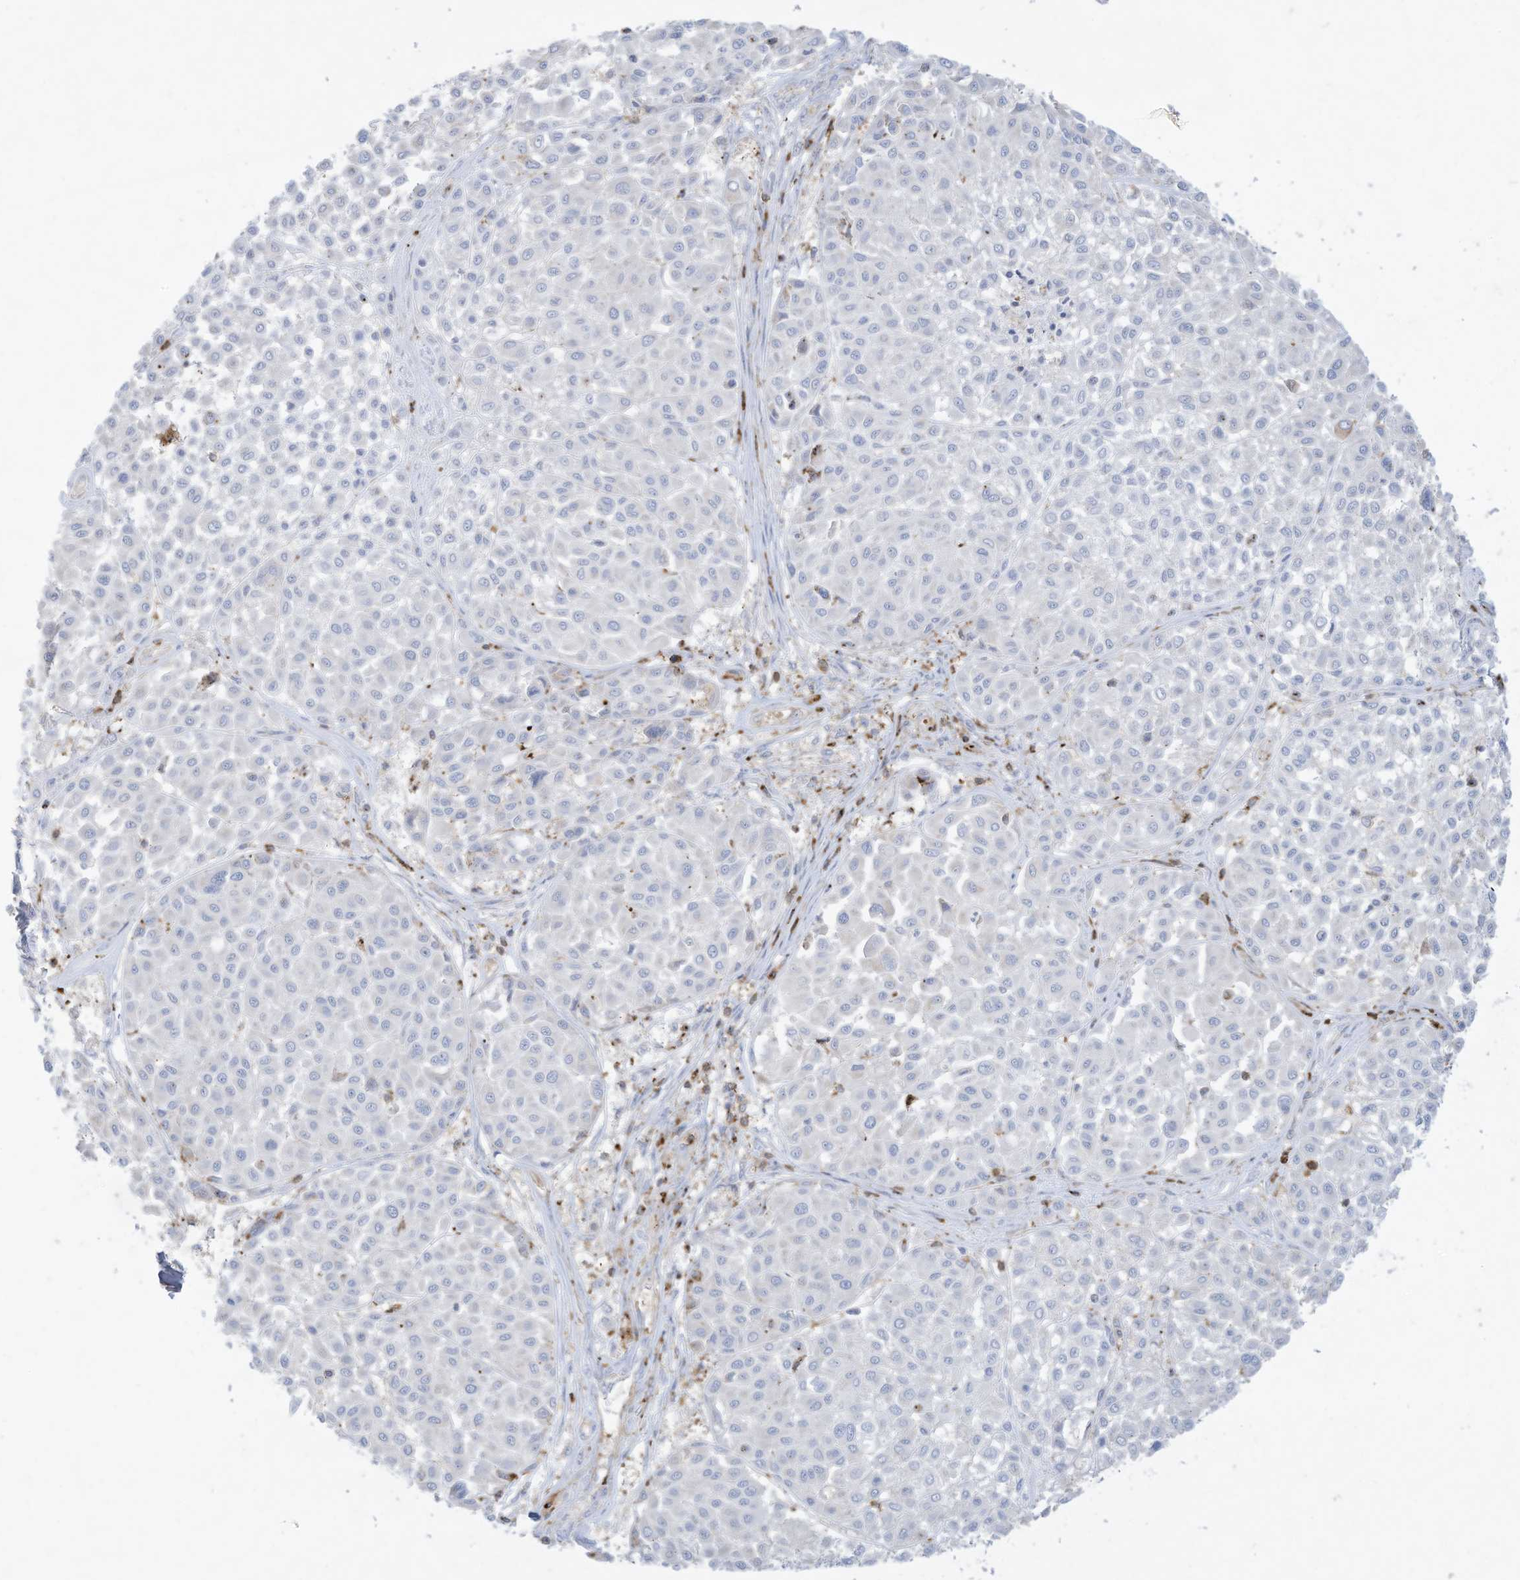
{"staining": {"intensity": "negative", "quantity": "none", "location": "none"}, "tissue": "melanoma", "cell_type": "Tumor cells", "image_type": "cancer", "snomed": [{"axis": "morphology", "description": "Malignant melanoma, Metastatic site"}, {"axis": "topography", "description": "Soft tissue"}], "caption": "This micrograph is of melanoma stained with immunohistochemistry (IHC) to label a protein in brown with the nuclei are counter-stained blue. There is no positivity in tumor cells.", "gene": "THNSL2", "patient": {"sex": "male", "age": 41}}